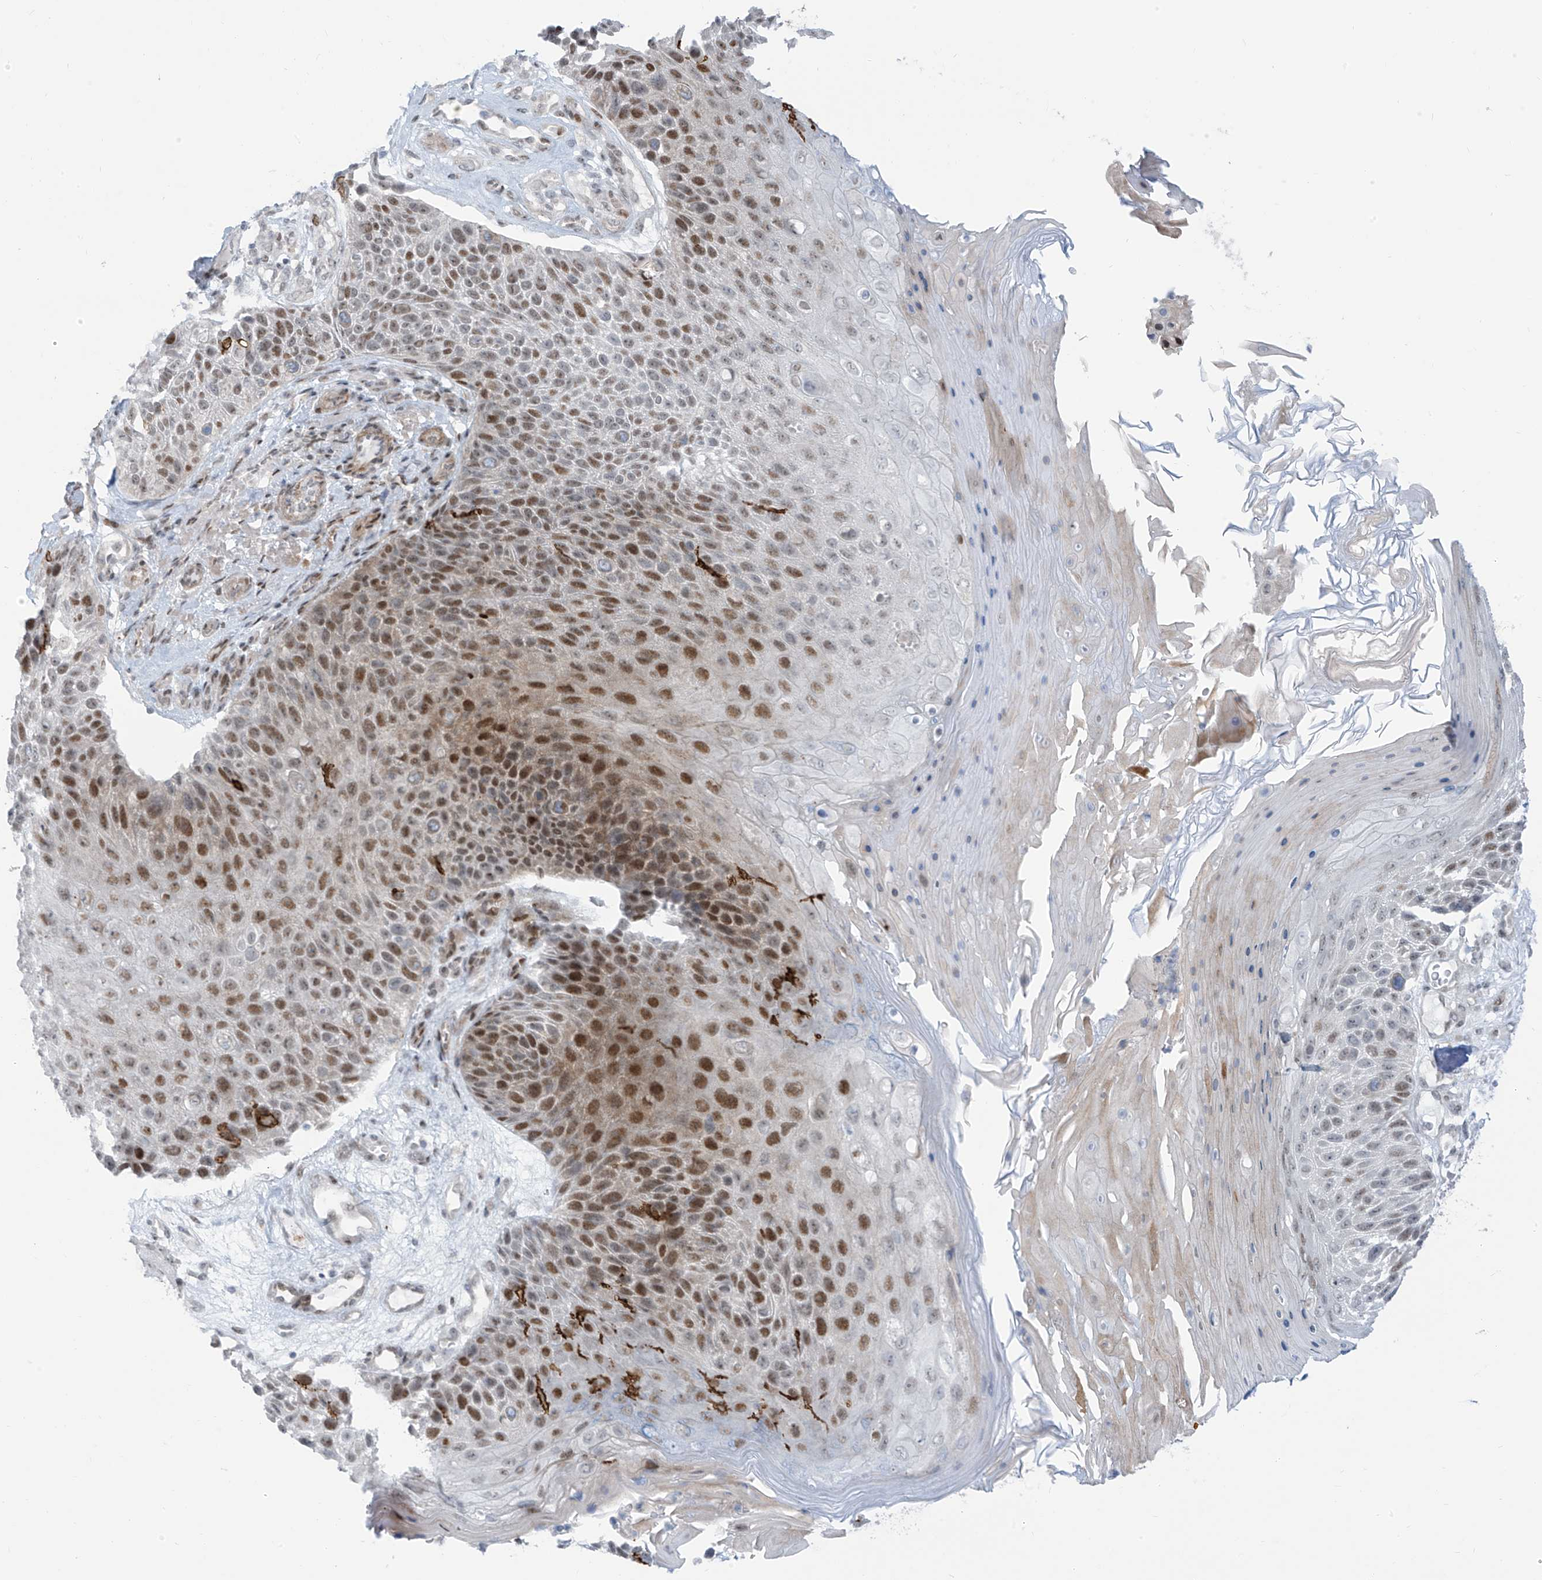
{"staining": {"intensity": "moderate", "quantity": ">75%", "location": "nuclear"}, "tissue": "skin cancer", "cell_type": "Tumor cells", "image_type": "cancer", "snomed": [{"axis": "morphology", "description": "Squamous cell carcinoma, NOS"}, {"axis": "topography", "description": "Skin"}], "caption": "The photomicrograph reveals staining of skin cancer (squamous cell carcinoma), revealing moderate nuclear protein positivity (brown color) within tumor cells.", "gene": "LIN9", "patient": {"sex": "female", "age": 88}}